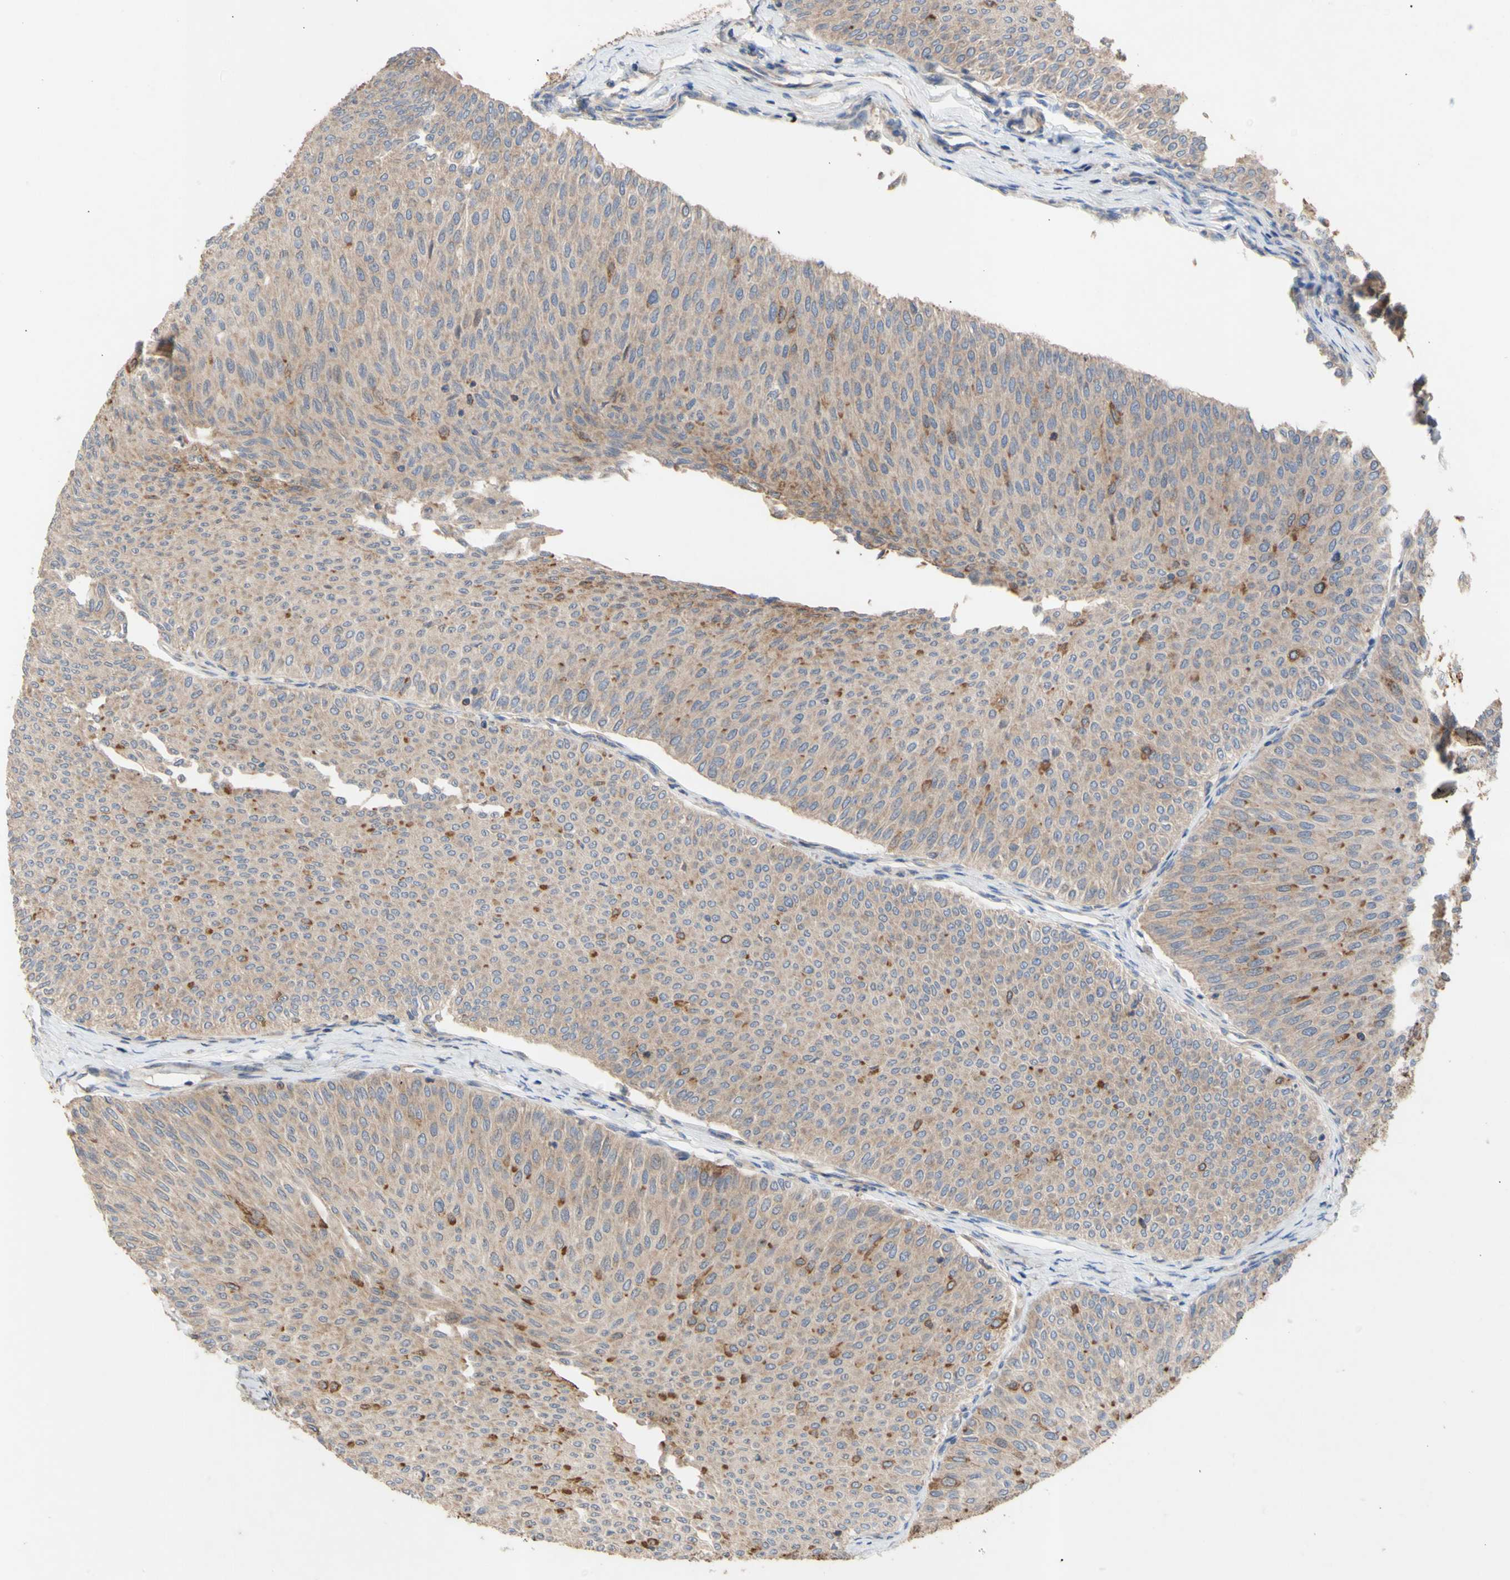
{"staining": {"intensity": "moderate", "quantity": "<25%", "location": "cytoplasmic/membranous"}, "tissue": "urothelial cancer", "cell_type": "Tumor cells", "image_type": "cancer", "snomed": [{"axis": "morphology", "description": "Urothelial carcinoma, Low grade"}, {"axis": "topography", "description": "Urinary bladder"}], "caption": "High-magnification brightfield microscopy of urothelial cancer stained with DAB (brown) and counterstained with hematoxylin (blue). tumor cells exhibit moderate cytoplasmic/membranous expression is present in approximately<25% of cells. Ihc stains the protein of interest in brown and the nuclei are stained blue.", "gene": "EIF2S3", "patient": {"sex": "male", "age": 78}}